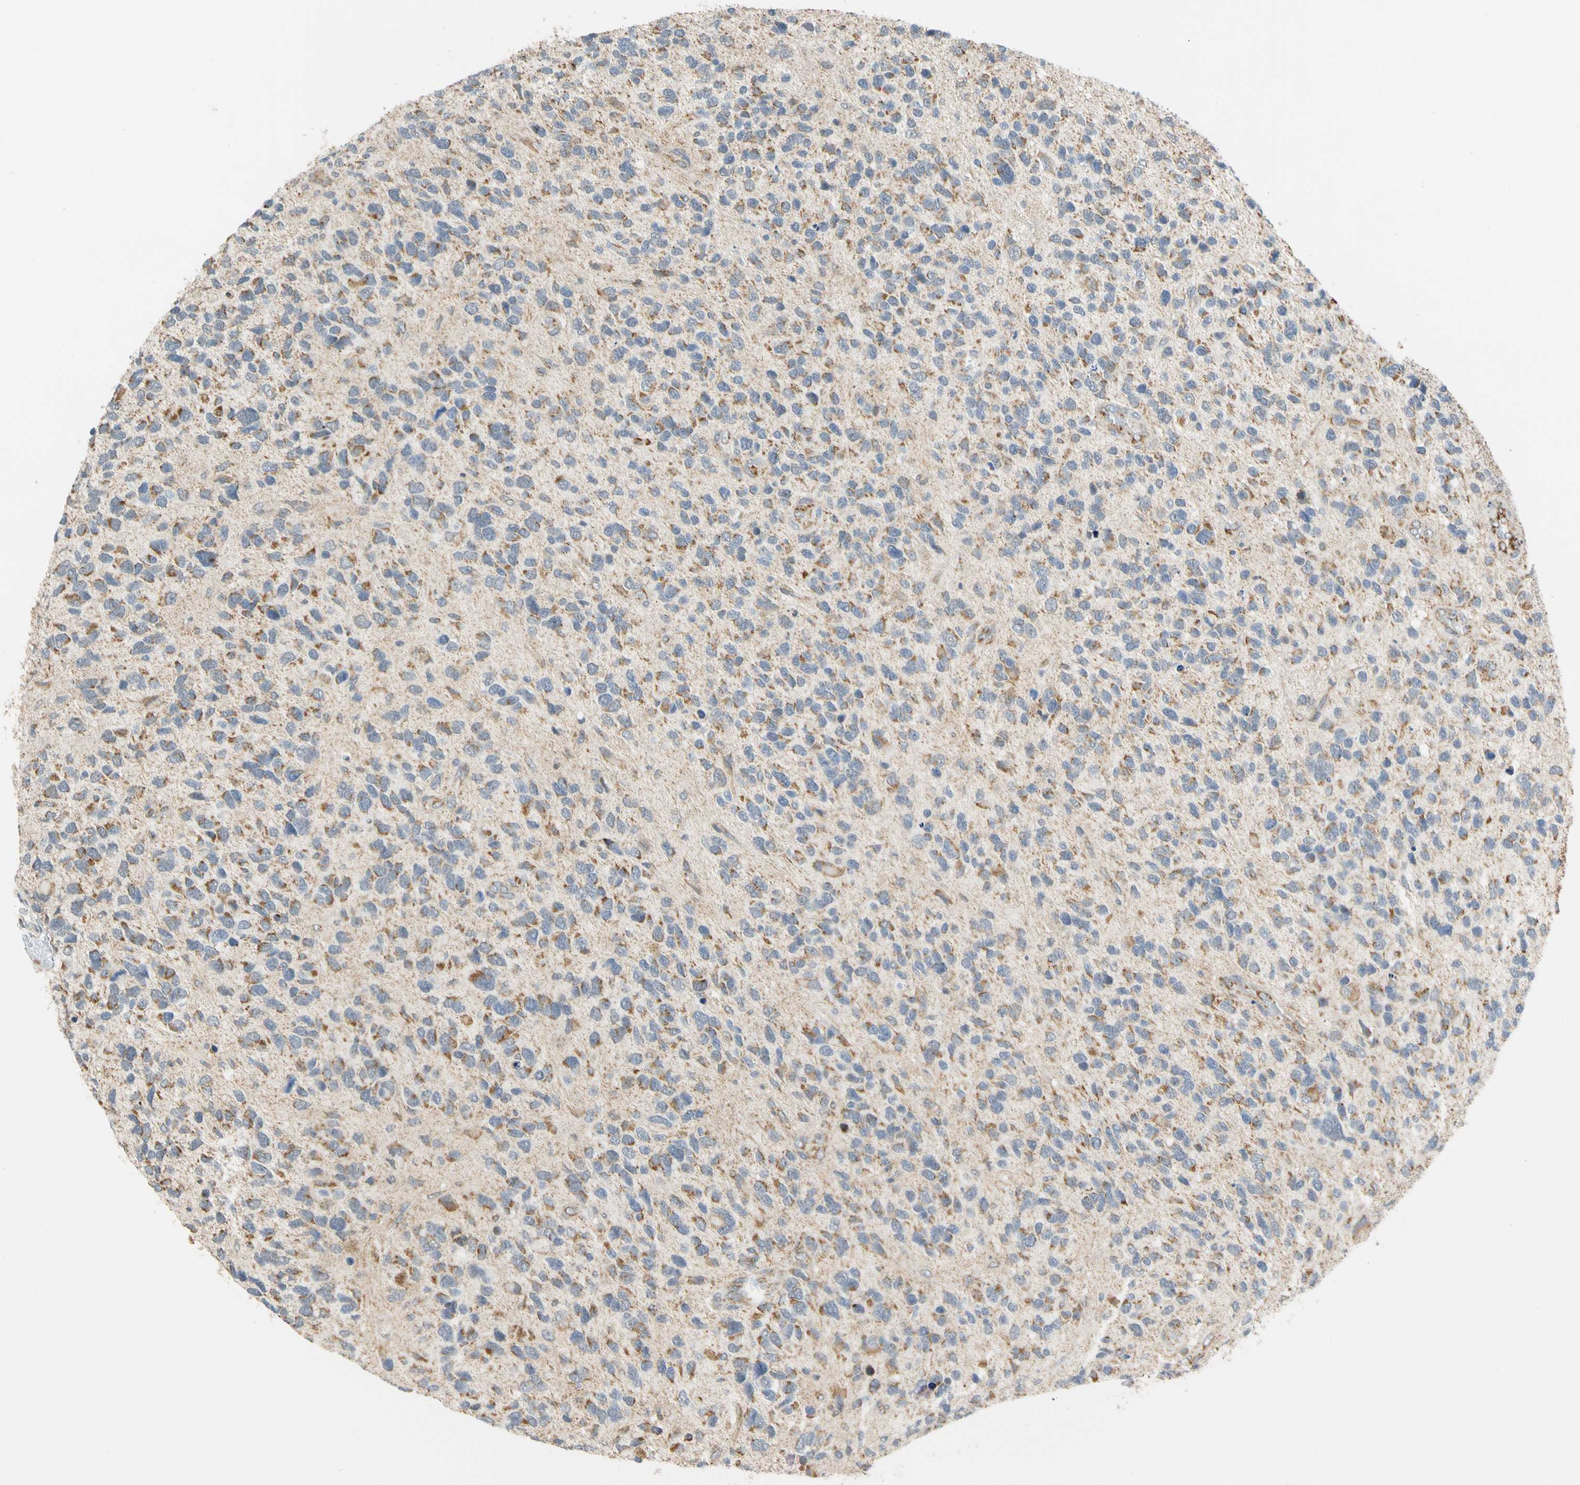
{"staining": {"intensity": "weak", "quantity": "25%-75%", "location": "cytoplasmic/membranous"}, "tissue": "glioma", "cell_type": "Tumor cells", "image_type": "cancer", "snomed": [{"axis": "morphology", "description": "Glioma, malignant, High grade"}, {"axis": "topography", "description": "Brain"}], "caption": "Protein staining reveals weak cytoplasmic/membranous expression in approximately 25%-75% of tumor cells in glioma.", "gene": "SFXN3", "patient": {"sex": "female", "age": 58}}